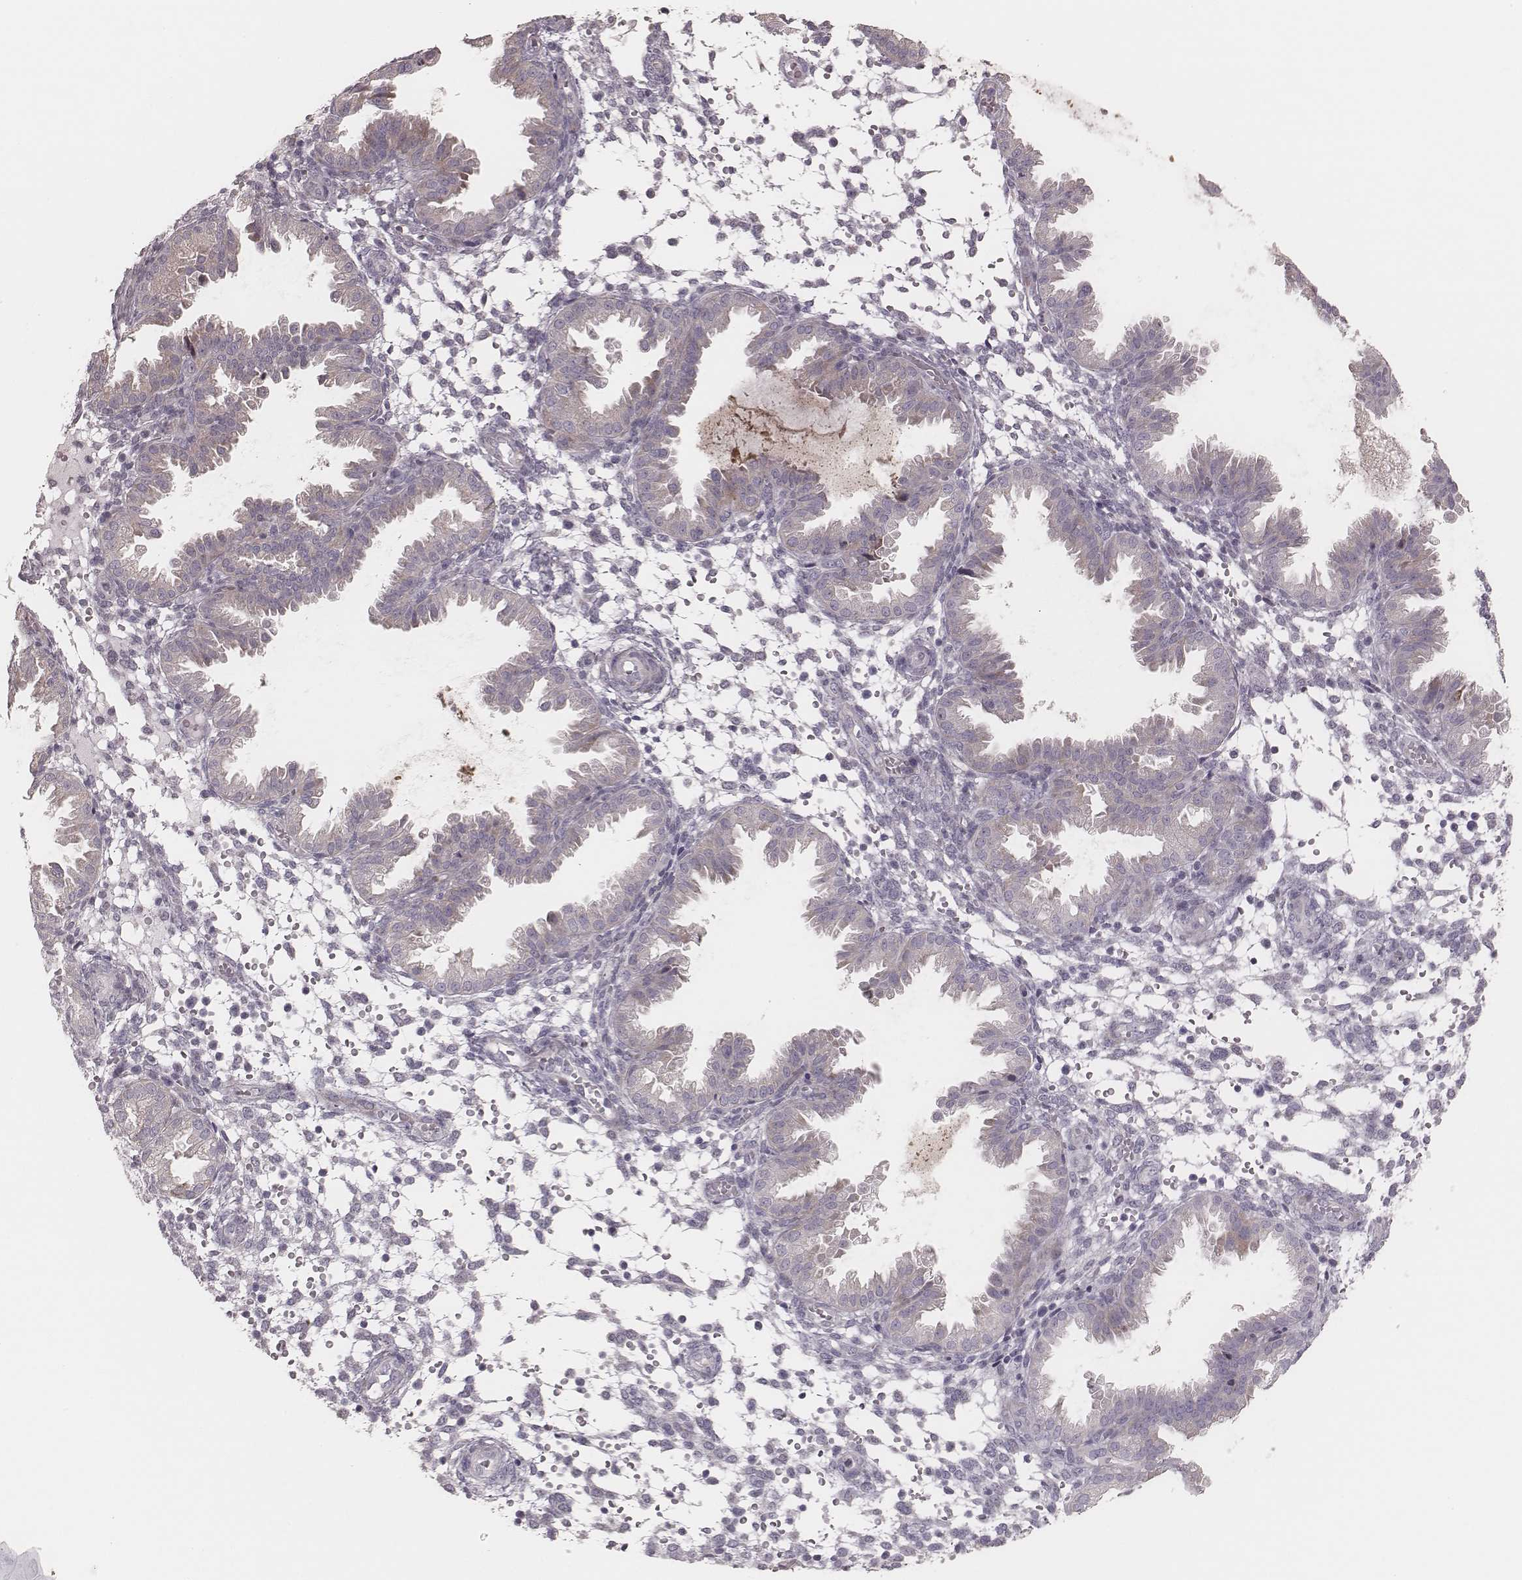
{"staining": {"intensity": "negative", "quantity": "none", "location": "none"}, "tissue": "endometrium", "cell_type": "Cells in endometrial stroma", "image_type": "normal", "snomed": [{"axis": "morphology", "description": "Normal tissue, NOS"}, {"axis": "topography", "description": "Endometrium"}], "caption": "Cells in endometrial stroma show no significant protein positivity in benign endometrium. (DAB IHC visualized using brightfield microscopy, high magnification).", "gene": "KIF5C", "patient": {"sex": "female", "age": 33}}